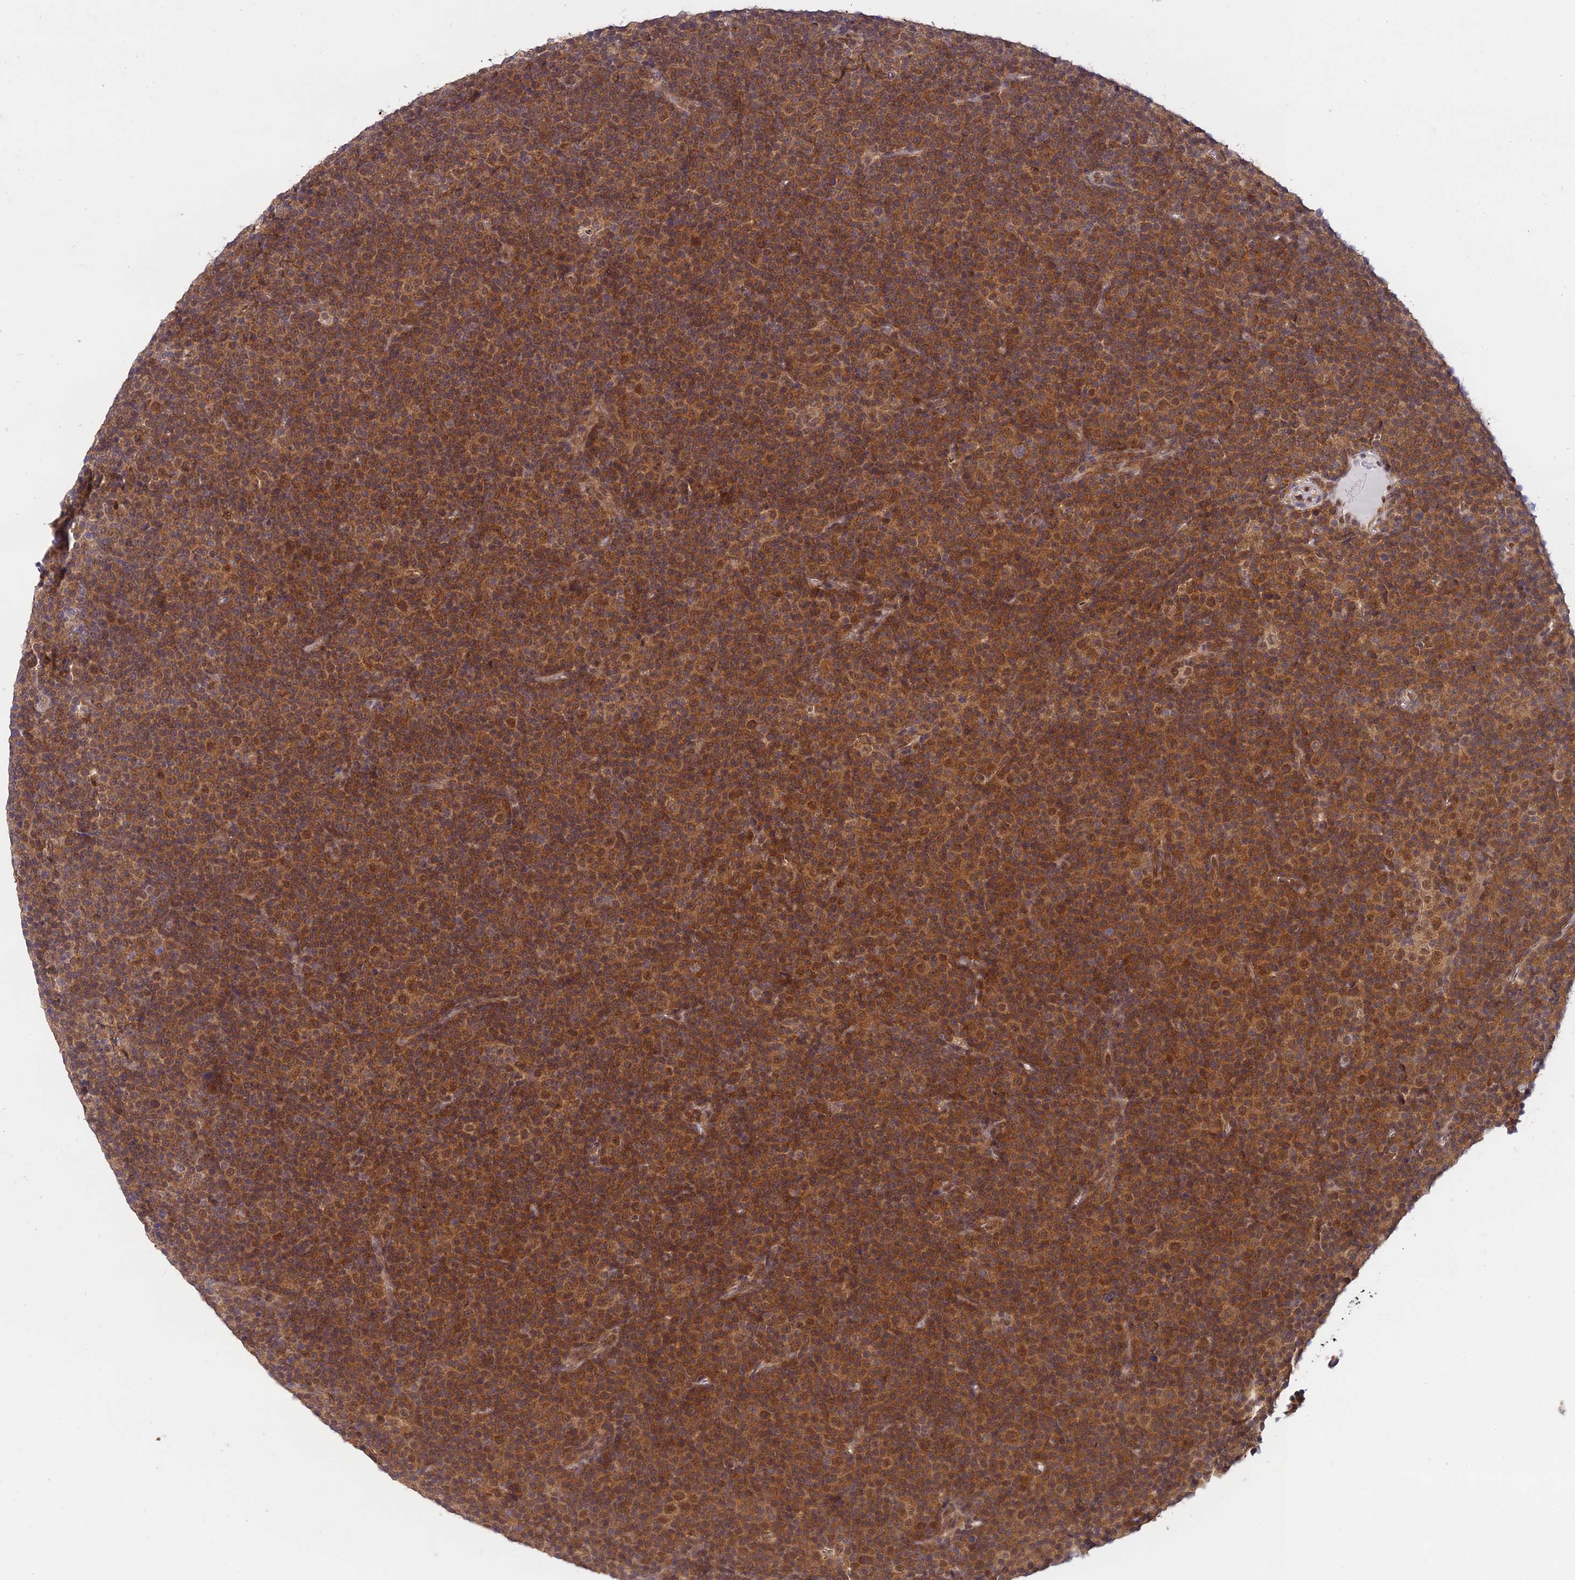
{"staining": {"intensity": "moderate", "quantity": ">75%", "location": "cytoplasmic/membranous"}, "tissue": "lymphoma", "cell_type": "Tumor cells", "image_type": "cancer", "snomed": [{"axis": "morphology", "description": "Malignant lymphoma, non-Hodgkin's type, Low grade"}, {"axis": "topography", "description": "Lymph node"}], "caption": "A high-resolution photomicrograph shows IHC staining of malignant lymphoma, non-Hodgkin's type (low-grade), which reveals moderate cytoplasmic/membranous expression in about >75% of tumor cells. (Stains: DAB (3,3'-diaminobenzidine) in brown, nuclei in blue, Microscopy: brightfield microscopy at high magnification).", "gene": "SKIC8", "patient": {"sex": "female", "age": 67}}